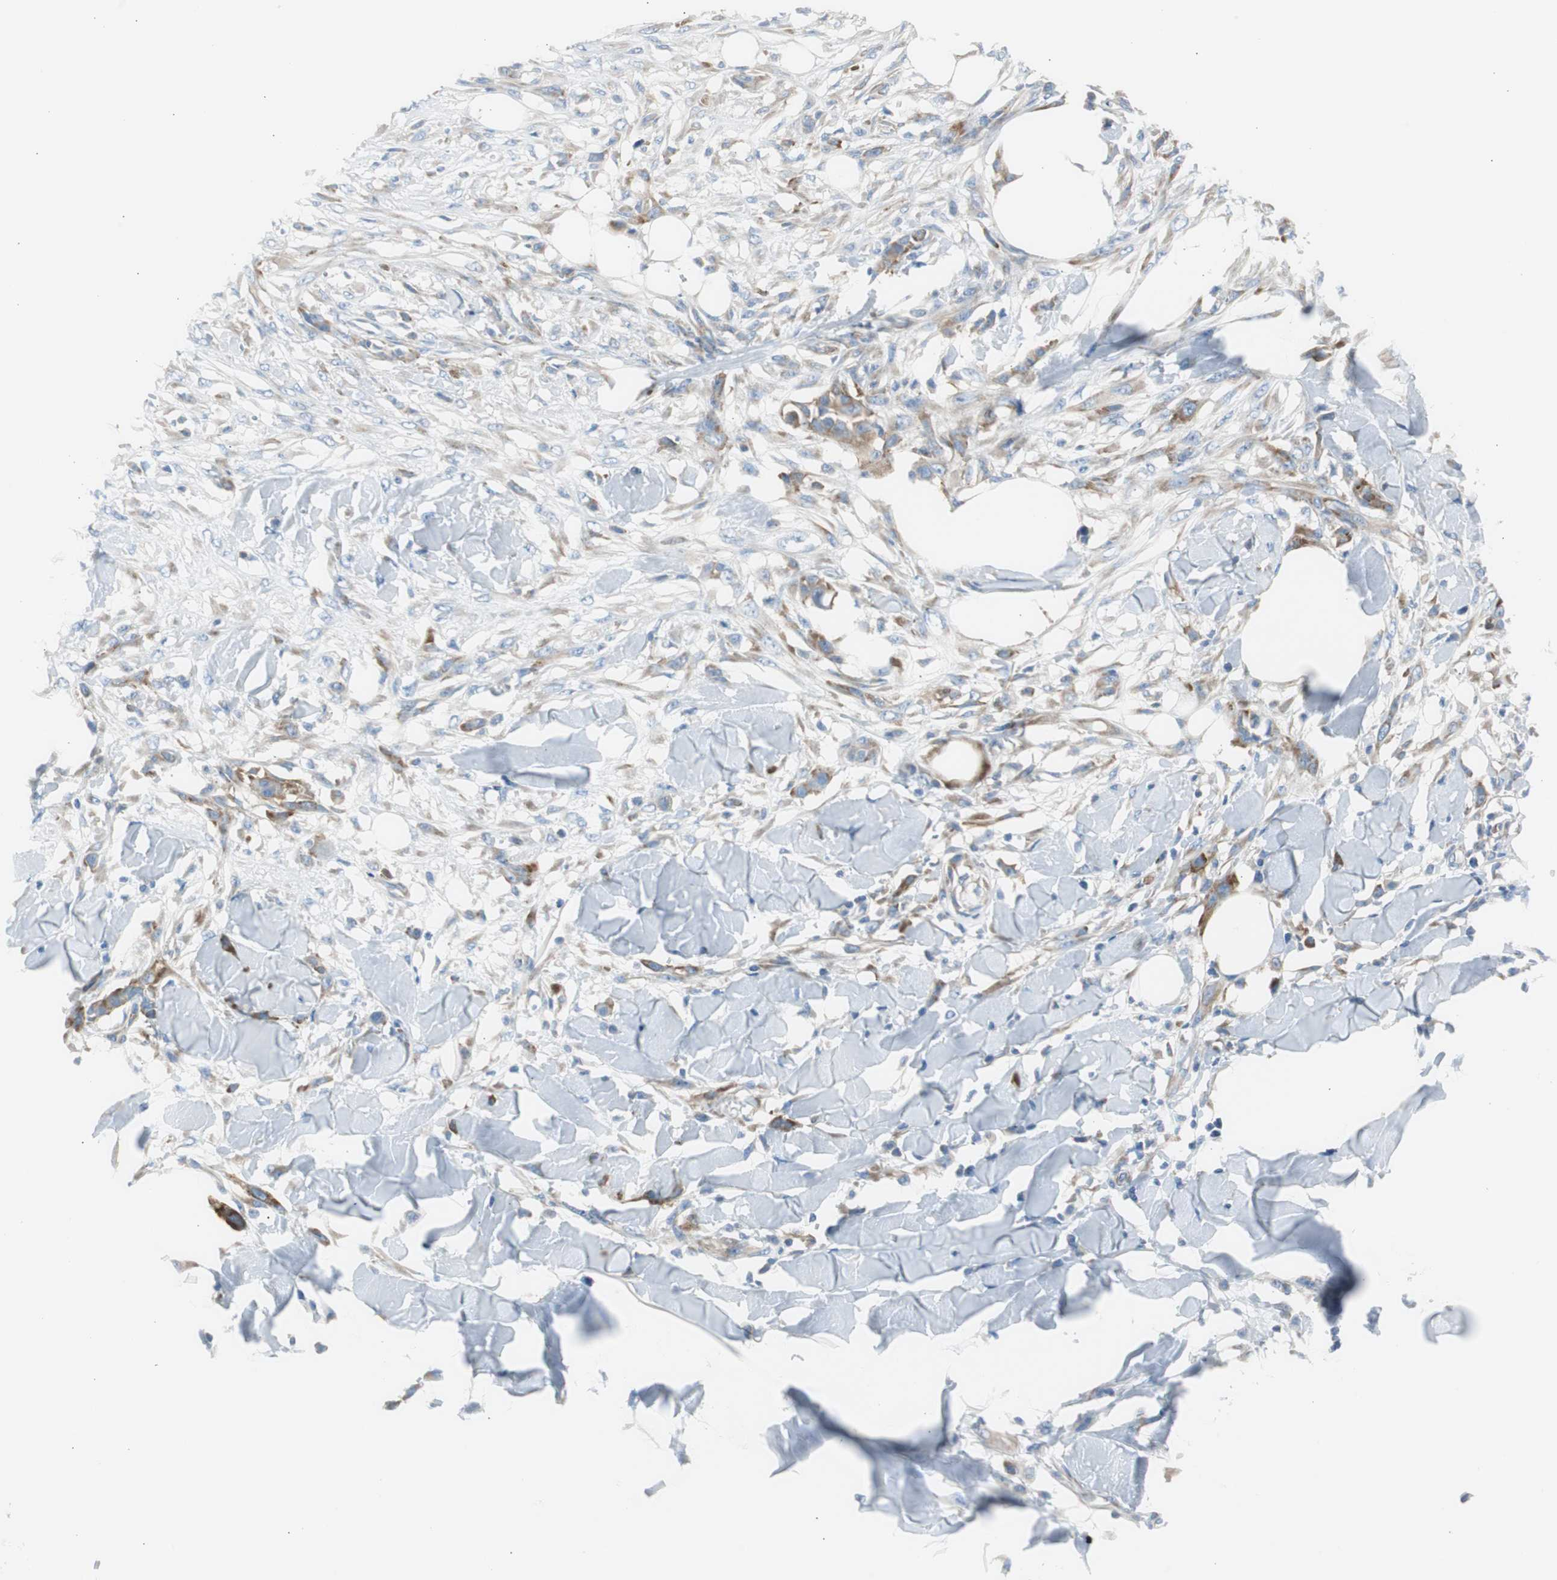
{"staining": {"intensity": "moderate", "quantity": ">75%", "location": "cytoplasmic/membranous"}, "tissue": "skin cancer", "cell_type": "Tumor cells", "image_type": "cancer", "snomed": [{"axis": "morphology", "description": "Normal tissue, NOS"}, {"axis": "morphology", "description": "Squamous cell carcinoma, NOS"}, {"axis": "topography", "description": "Skin"}], "caption": "Immunohistochemistry (IHC) photomicrograph of neoplastic tissue: human skin squamous cell carcinoma stained using IHC displays medium levels of moderate protein expression localized specifically in the cytoplasmic/membranous of tumor cells, appearing as a cytoplasmic/membranous brown color.", "gene": "RPS12", "patient": {"sex": "female", "age": 59}}